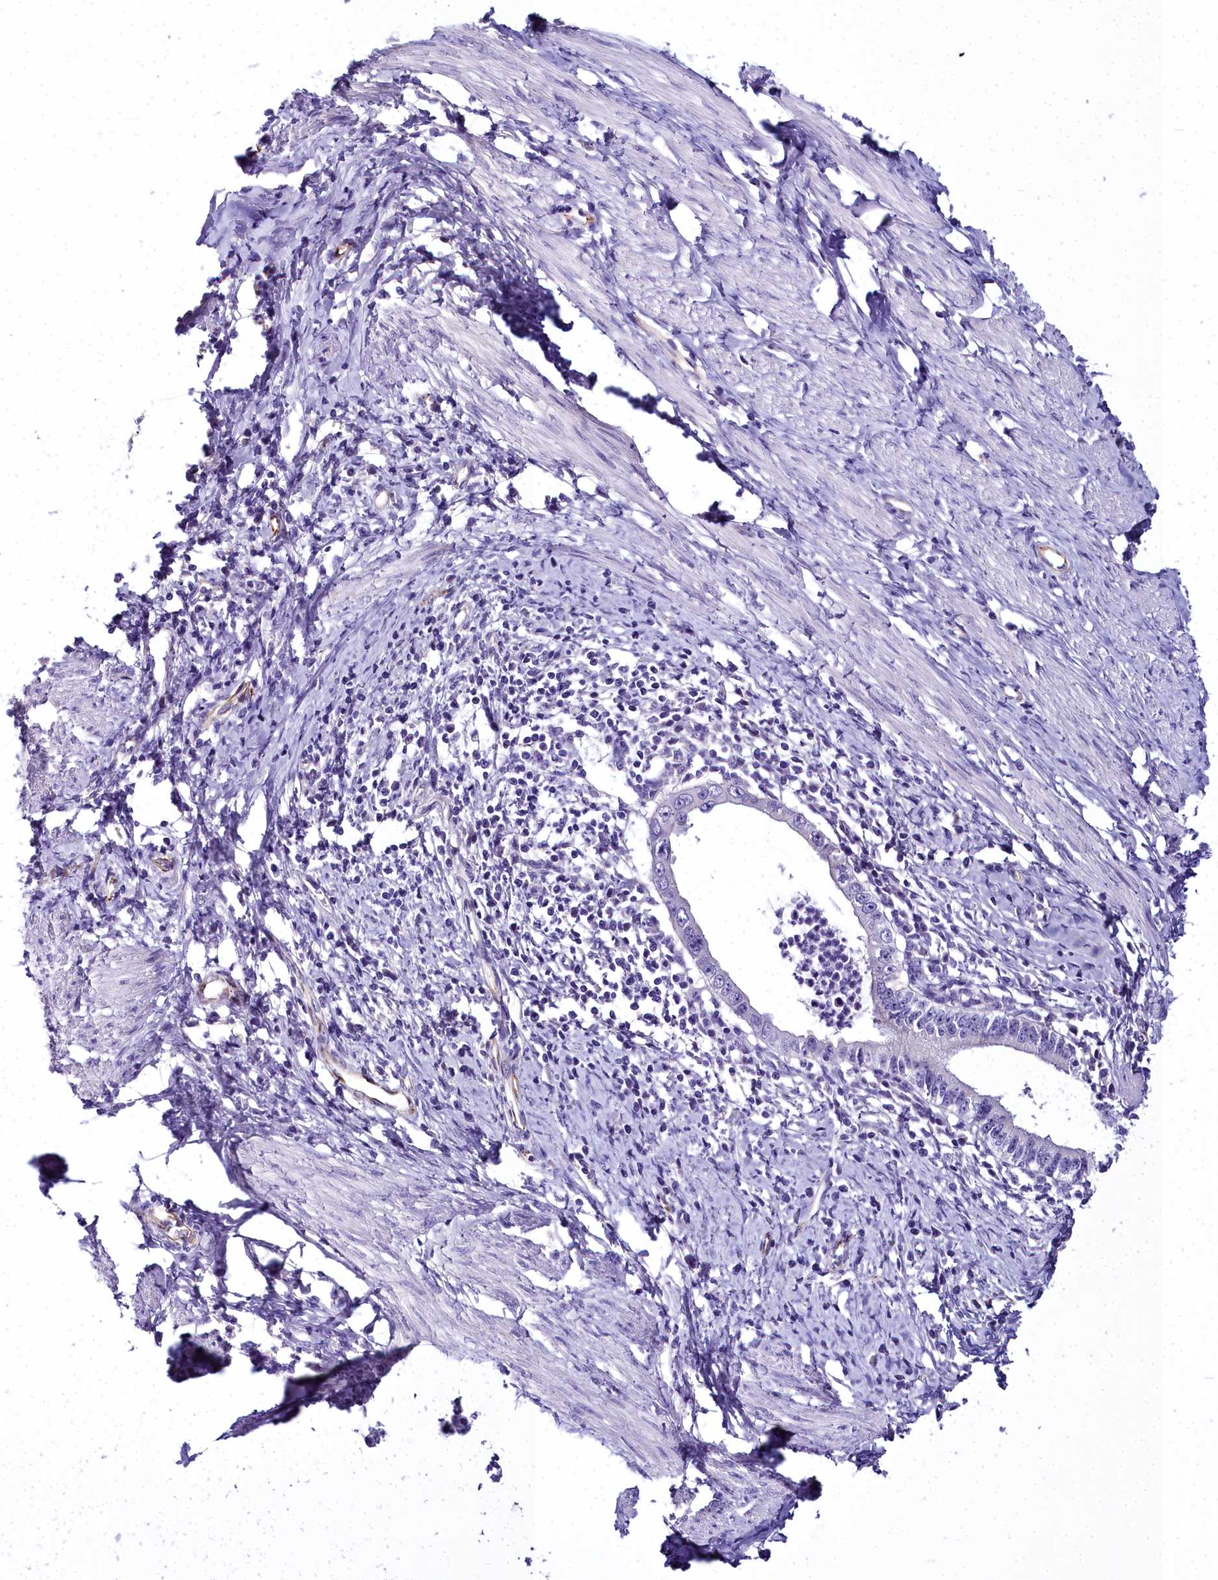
{"staining": {"intensity": "negative", "quantity": "none", "location": "none"}, "tissue": "cervical cancer", "cell_type": "Tumor cells", "image_type": "cancer", "snomed": [{"axis": "morphology", "description": "Adenocarcinoma, NOS"}, {"axis": "topography", "description": "Cervix"}], "caption": "An immunohistochemistry (IHC) histopathology image of adenocarcinoma (cervical) is shown. There is no staining in tumor cells of adenocarcinoma (cervical).", "gene": "TIMM22", "patient": {"sex": "female", "age": 36}}